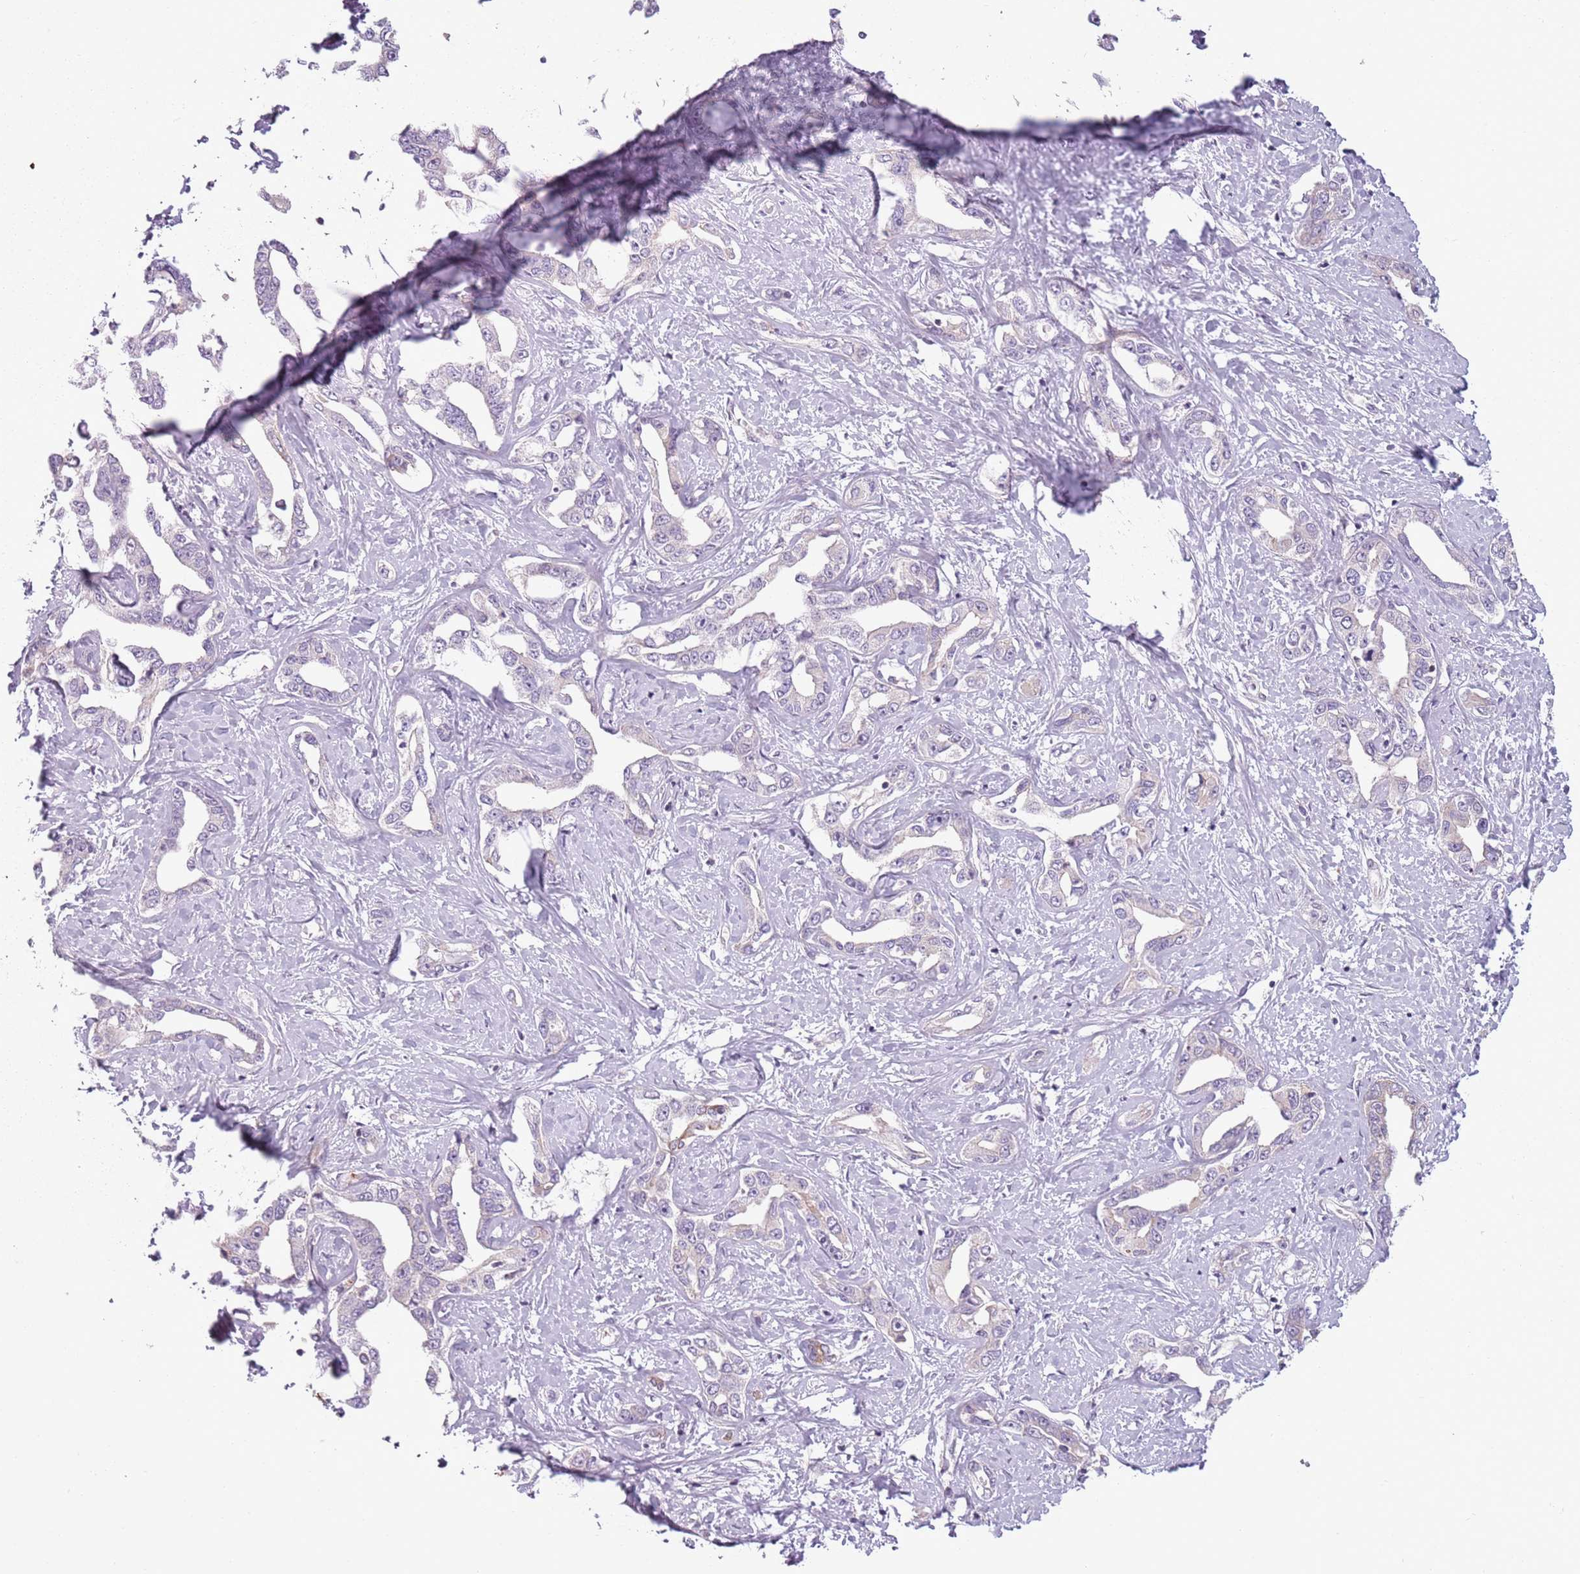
{"staining": {"intensity": "negative", "quantity": "none", "location": "none"}, "tissue": "liver cancer", "cell_type": "Tumor cells", "image_type": "cancer", "snomed": [{"axis": "morphology", "description": "Cholangiocarcinoma"}, {"axis": "topography", "description": "Liver"}], "caption": "High power microscopy image of an immunohistochemistry (IHC) micrograph of liver cancer (cholangiocarcinoma), revealing no significant expression in tumor cells.", "gene": "TLCD2", "patient": {"sex": "male", "age": 59}}